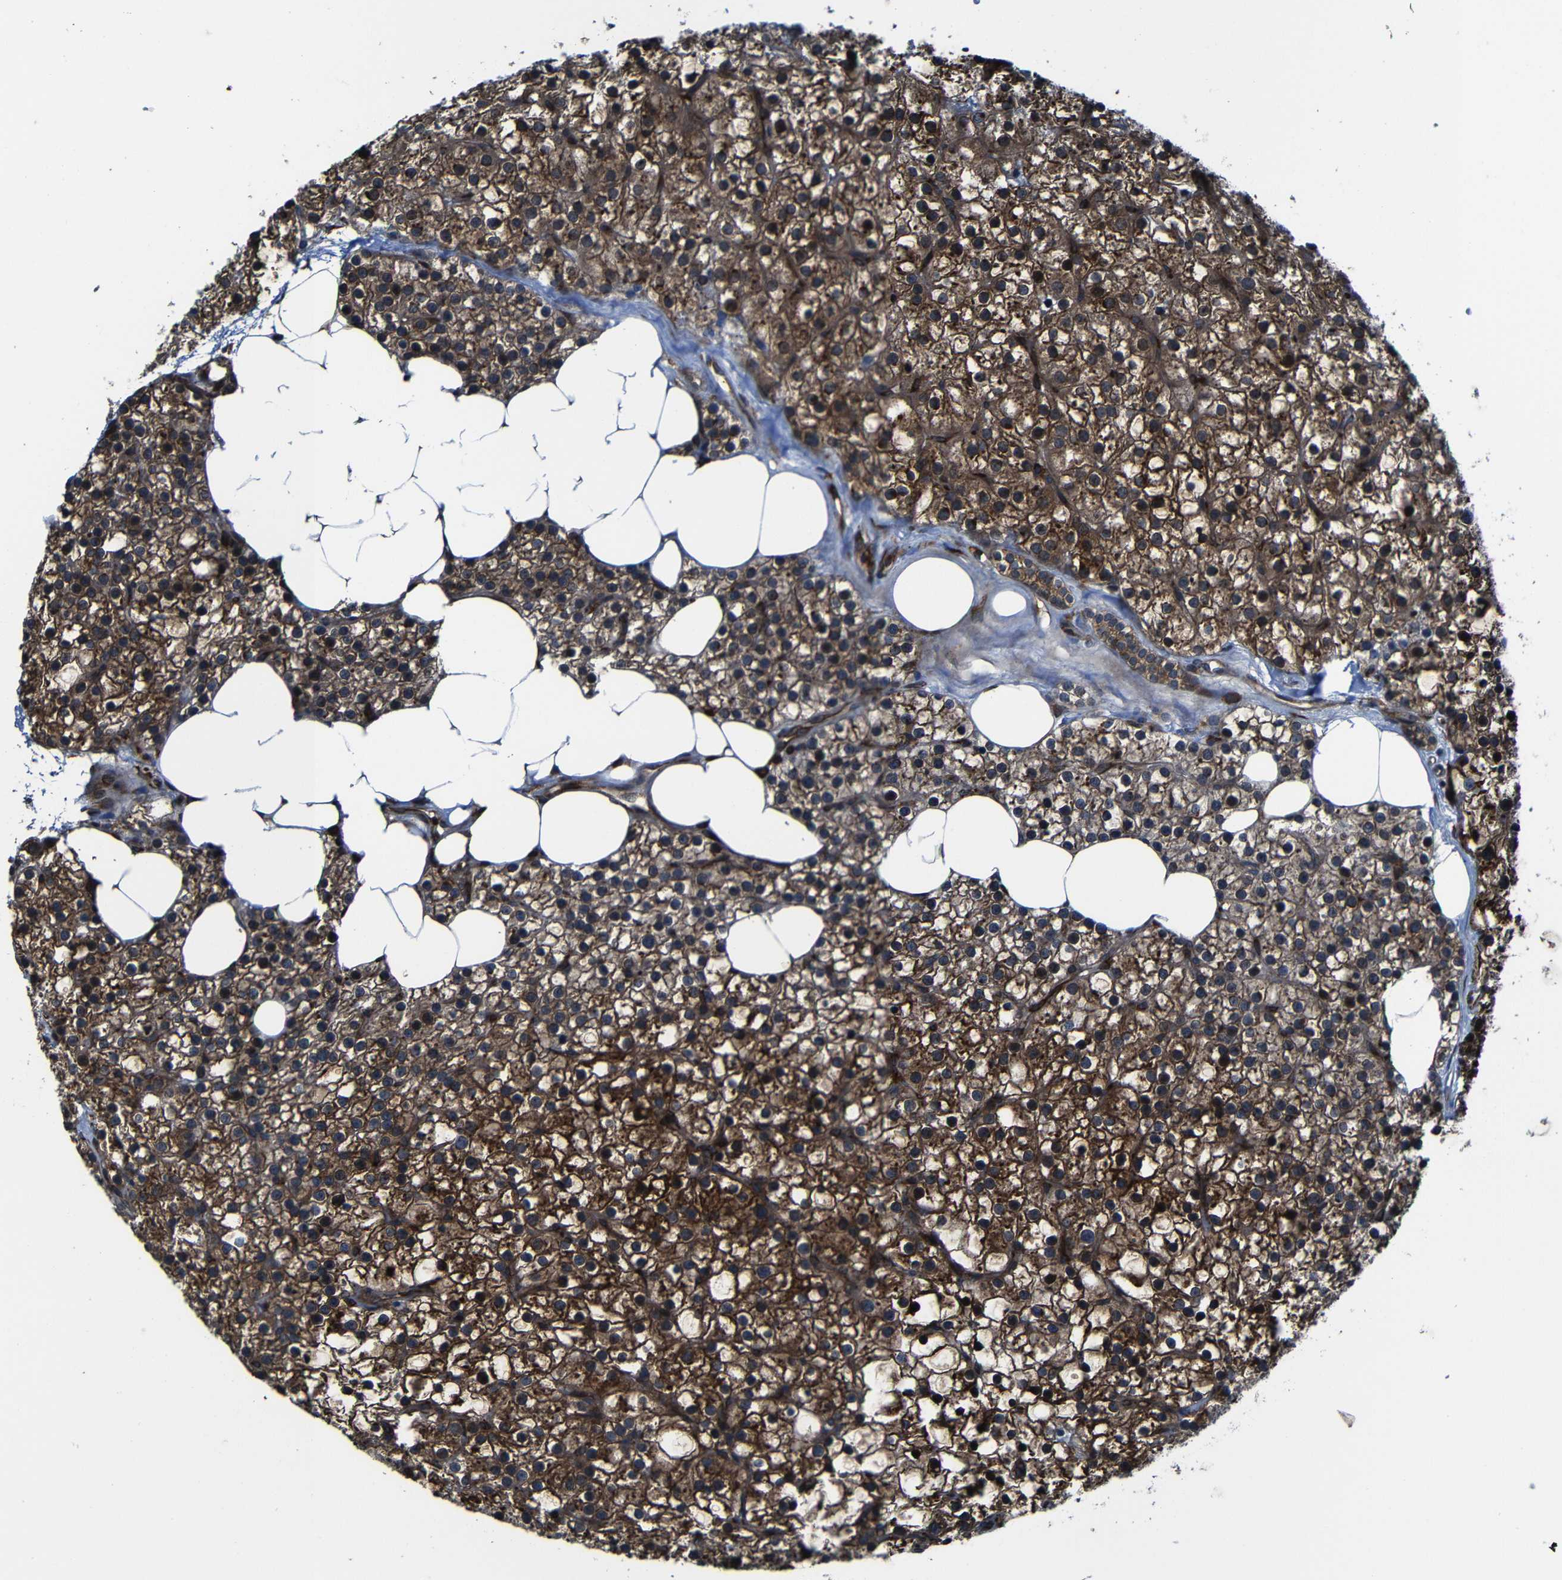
{"staining": {"intensity": "strong", "quantity": ">75%", "location": "cytoplasmic/membranous"}, "tissue": "parathyroid gland", "cell_type": "Glandular cells", "image_type": "normal", "snomed": [{"axis": "morphology", "description": "Normal tissue, NOS"}, {"axis": "morphology", "description": "Adenoma, NOS"}, {"axis": "topography", "description": "Parathyroid gland"}], "caption": "This micrograph shows benign parathyroid gland stained with immunohistochemistry (IHC) to label a protein in brown. The cytoplasmic/membranous of glandular cells show strong positivity for the protein. Nuclei are counter-stained blue.", "gene": "KIAA0513", "patient": {"sex": "female", "age": 70}}